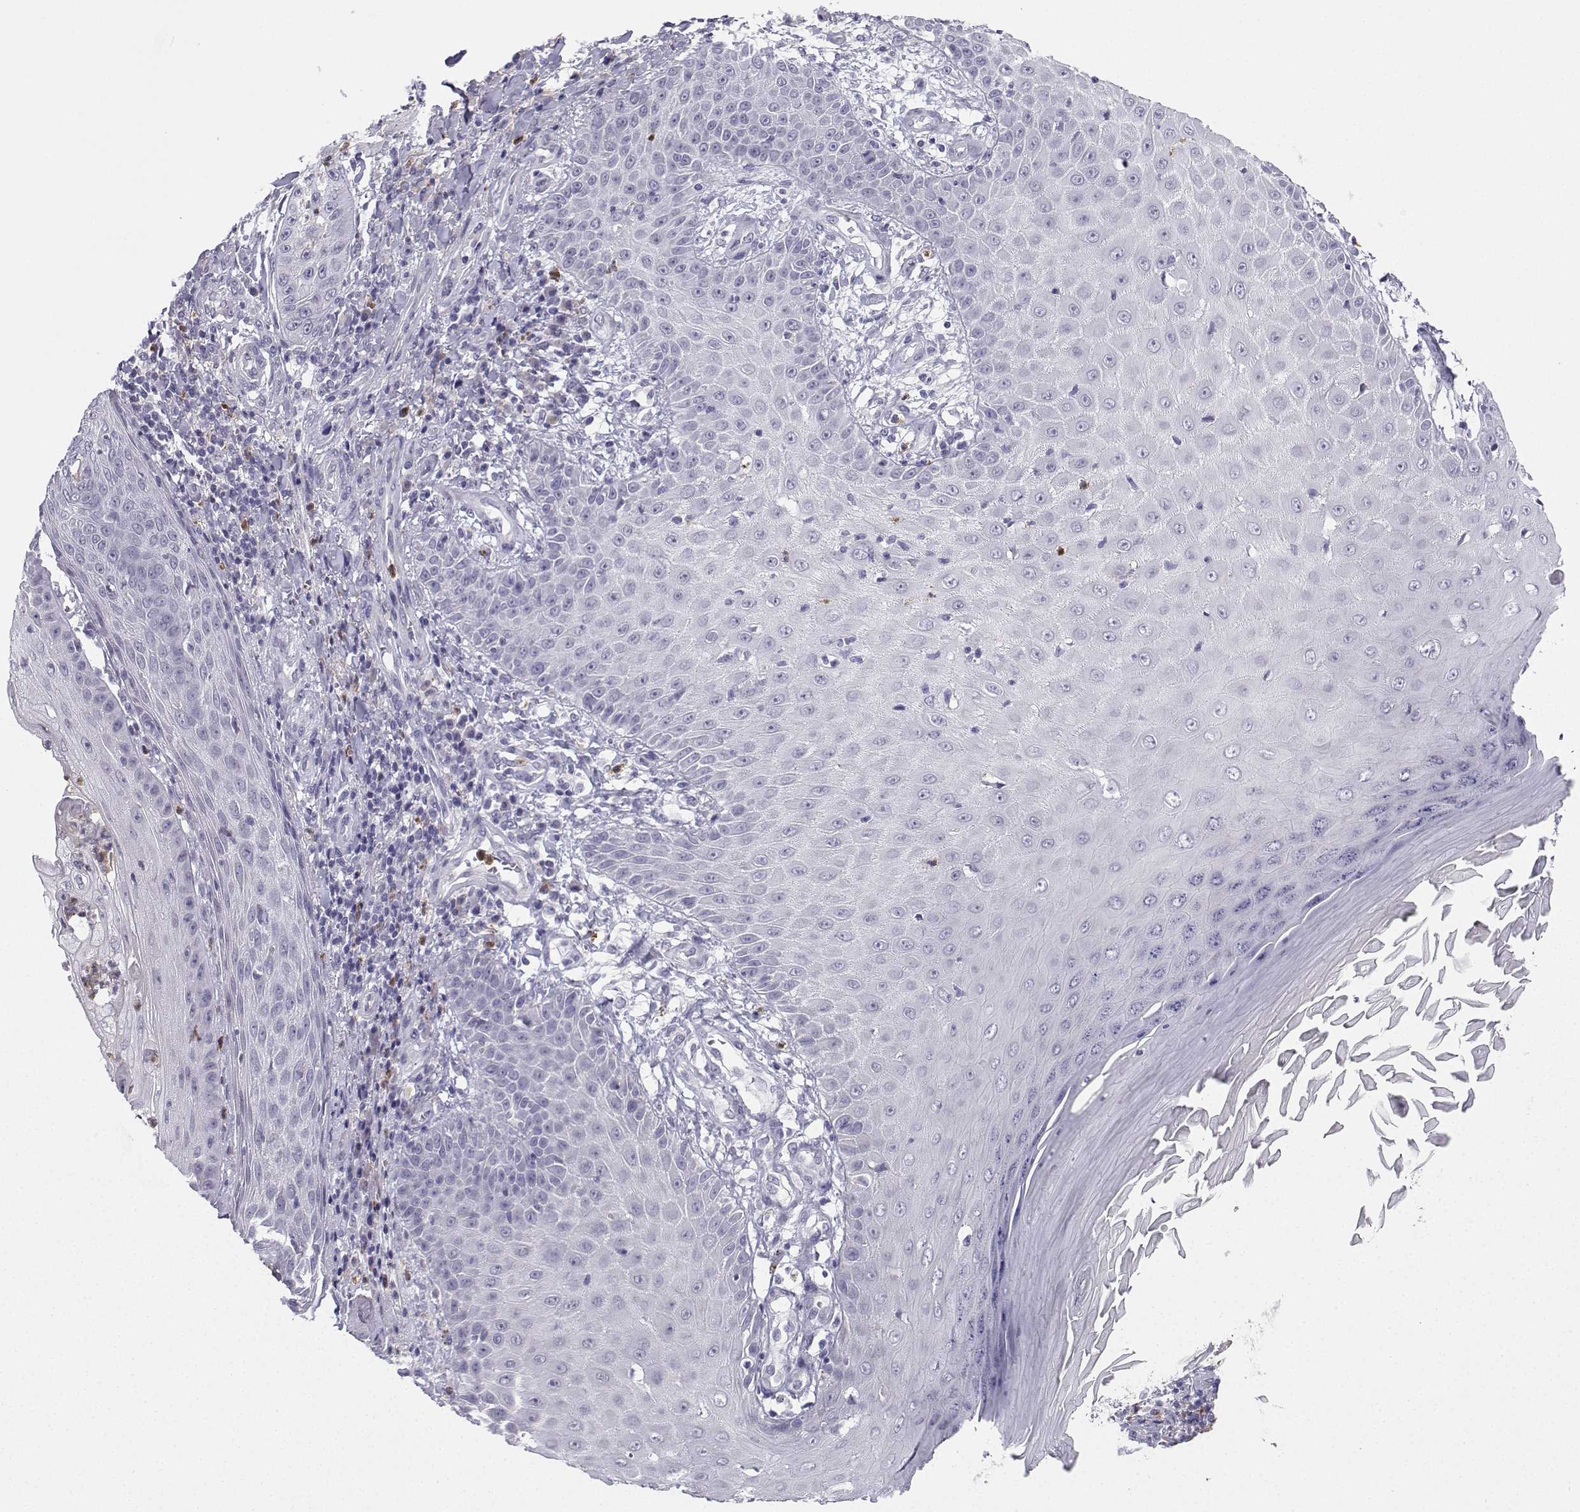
{"staining": {"intensity": "negative", "quantity": "none", "location": "none"}, "tissue": "skin cancer", "cell_type": "Tumor cells", "image_type": "cancer", "snomed": [{"axis": "morphology", "description": "Squamous cell carcinoma, NOS"}, {"axis": "topography", "description": "Skin"}], "caption": "A photomicrograph of squamous cell carcinoma (skin) stained for a protein displays no brown staining in tumor cells. (Immunohistochemistry (ihc), brightfield microscopy, high magnification).", "gene": "CALY", "patient": {"sex": "male", "age": 70}}